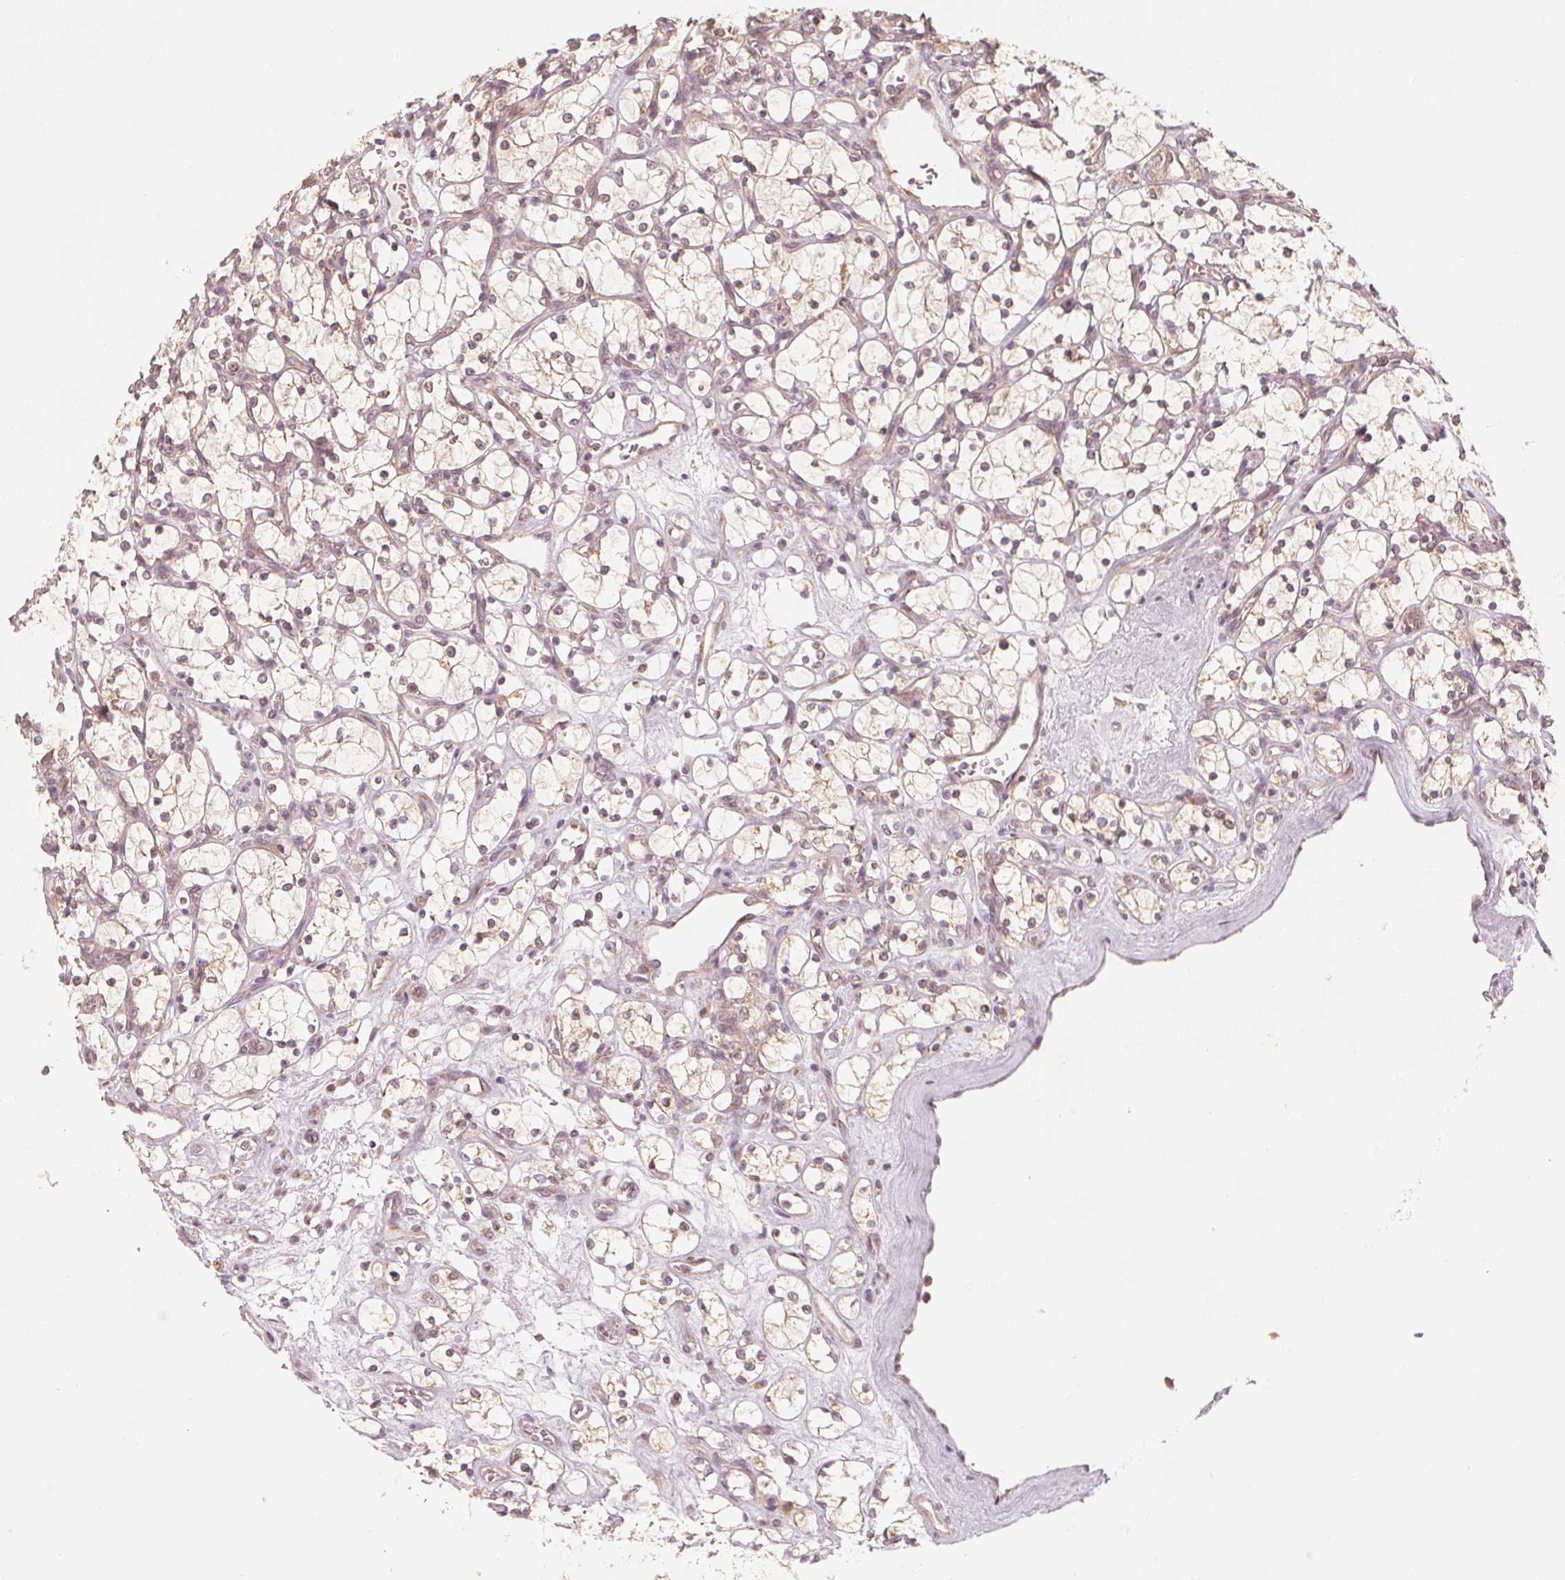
{"staining": {"intensity": "weak", "quantity": "<25%", "location": "cytoplasmic/membranous"}, "tissue": "renal cancer", "cell_type": "Tumor cells", "image_type": "cancer", "snomed": [{"axis": "morphology", "description": "Adenocarcinoma, NOS"}, {"axis": "topography", "description": "Kidney"}], "caption": "Immunohistochemical staining of adenocarcinoma (renal) exhibits no significant staining in tumor cells. The staining is performed using DAB brown chromogen with nuclei counter-stained in using hematoxylin.", "gene": "NCSTN", "patient": {"sex": "female", "age": 69}}